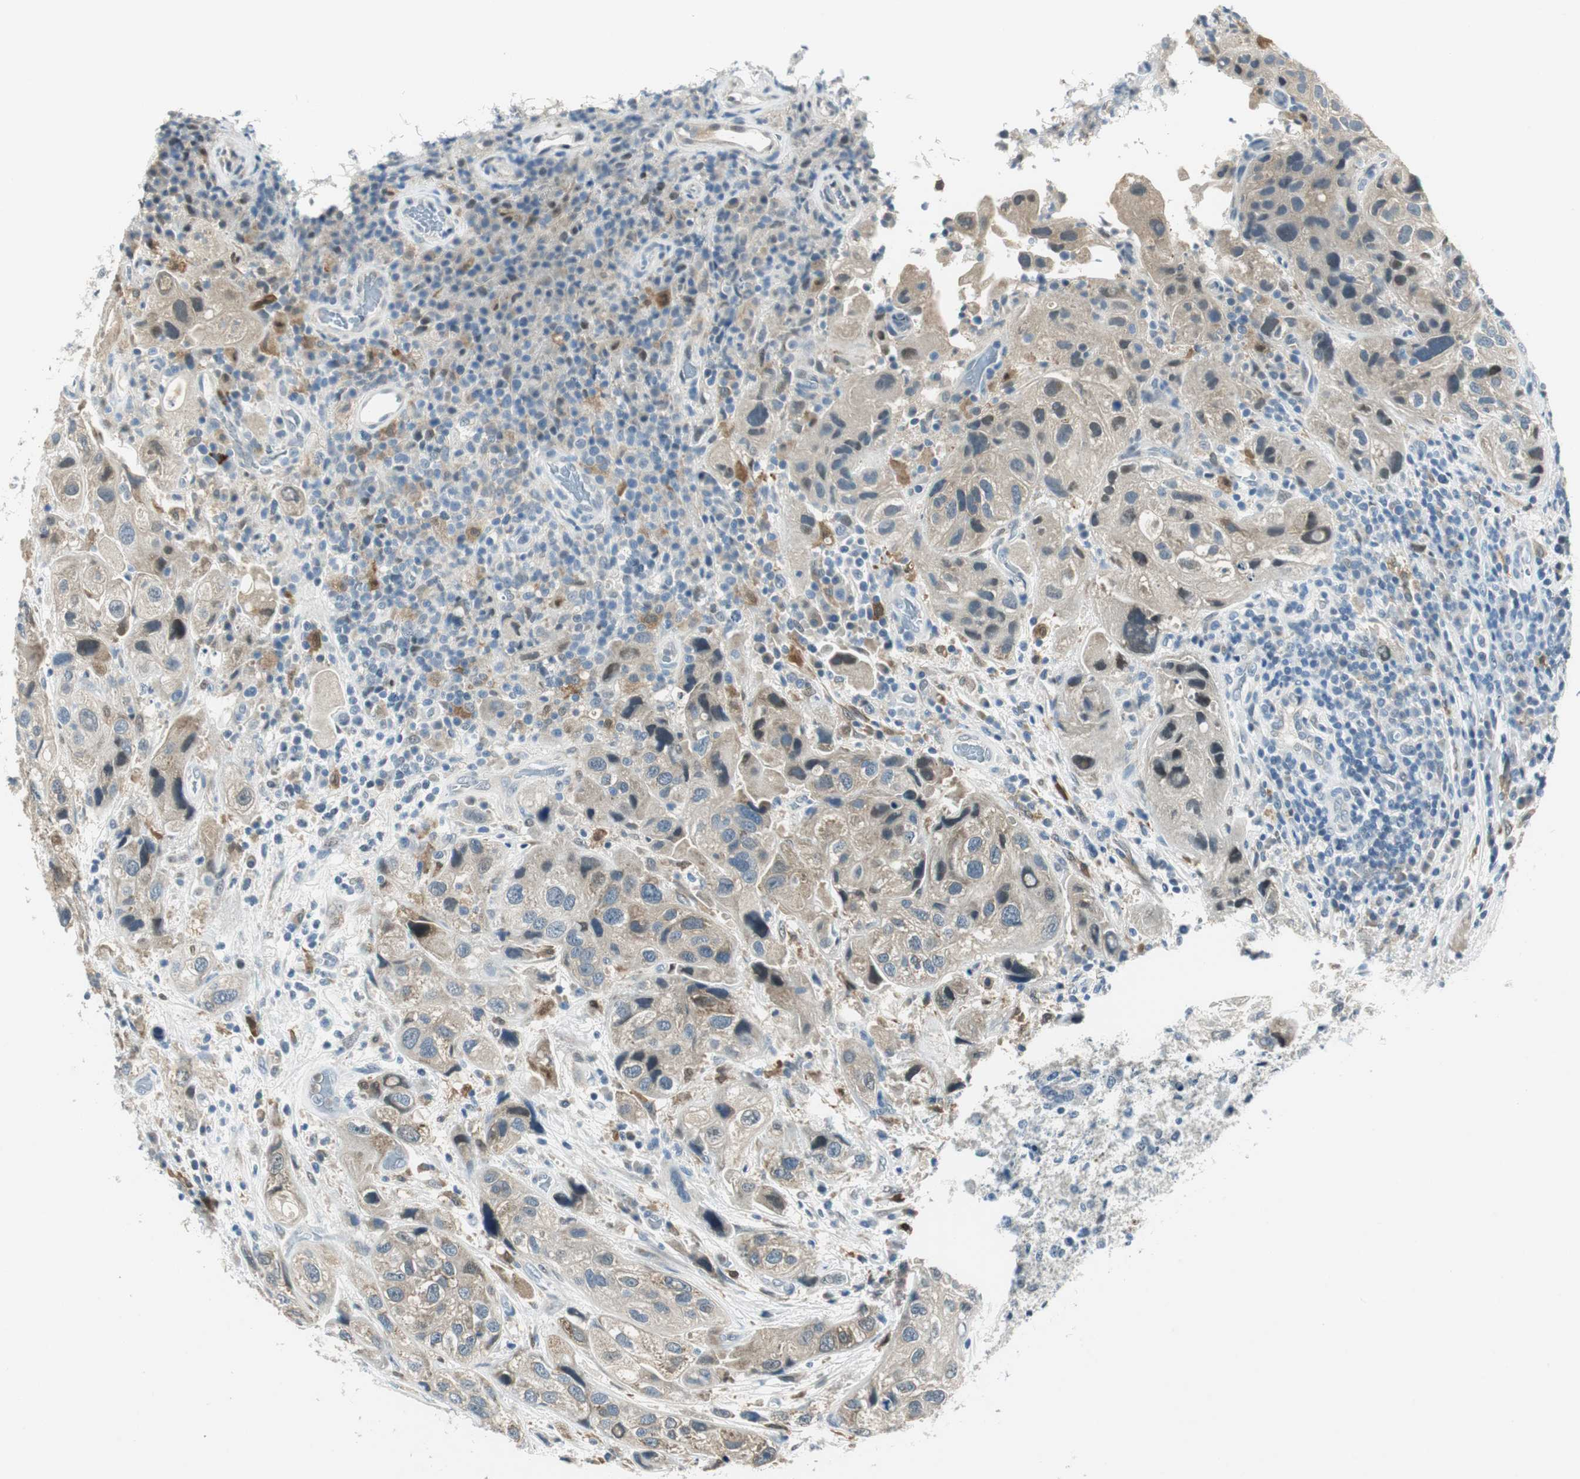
{"staining": {"intensity": "weak", "quantity": "25%-75%", "location": "cytoplasmic/membranous"}, "tissue": "urothelial cancer", "cell_type": "Tumor cells", "image_type": "cancer", "snomed": [{"axis": "morphology", "description": "Urothelial carcinoma, High grade"}, {"axis": "topography", "description": "Urinary bladder"}], "caption": "Immunohistochemical staining of high-grade urothelial carcinoma exhibits low levels of weak cytoplasmic/membranous positivity in approximately 25%-75% of tumor cells. The staining was performed using DAB to visualize the protein expression in brown, while the nuclei were stained in blue with hematoxylin (Magnification: 20x).", "gene": "ME1", "patient": {"sex": "female", "age": 64}}